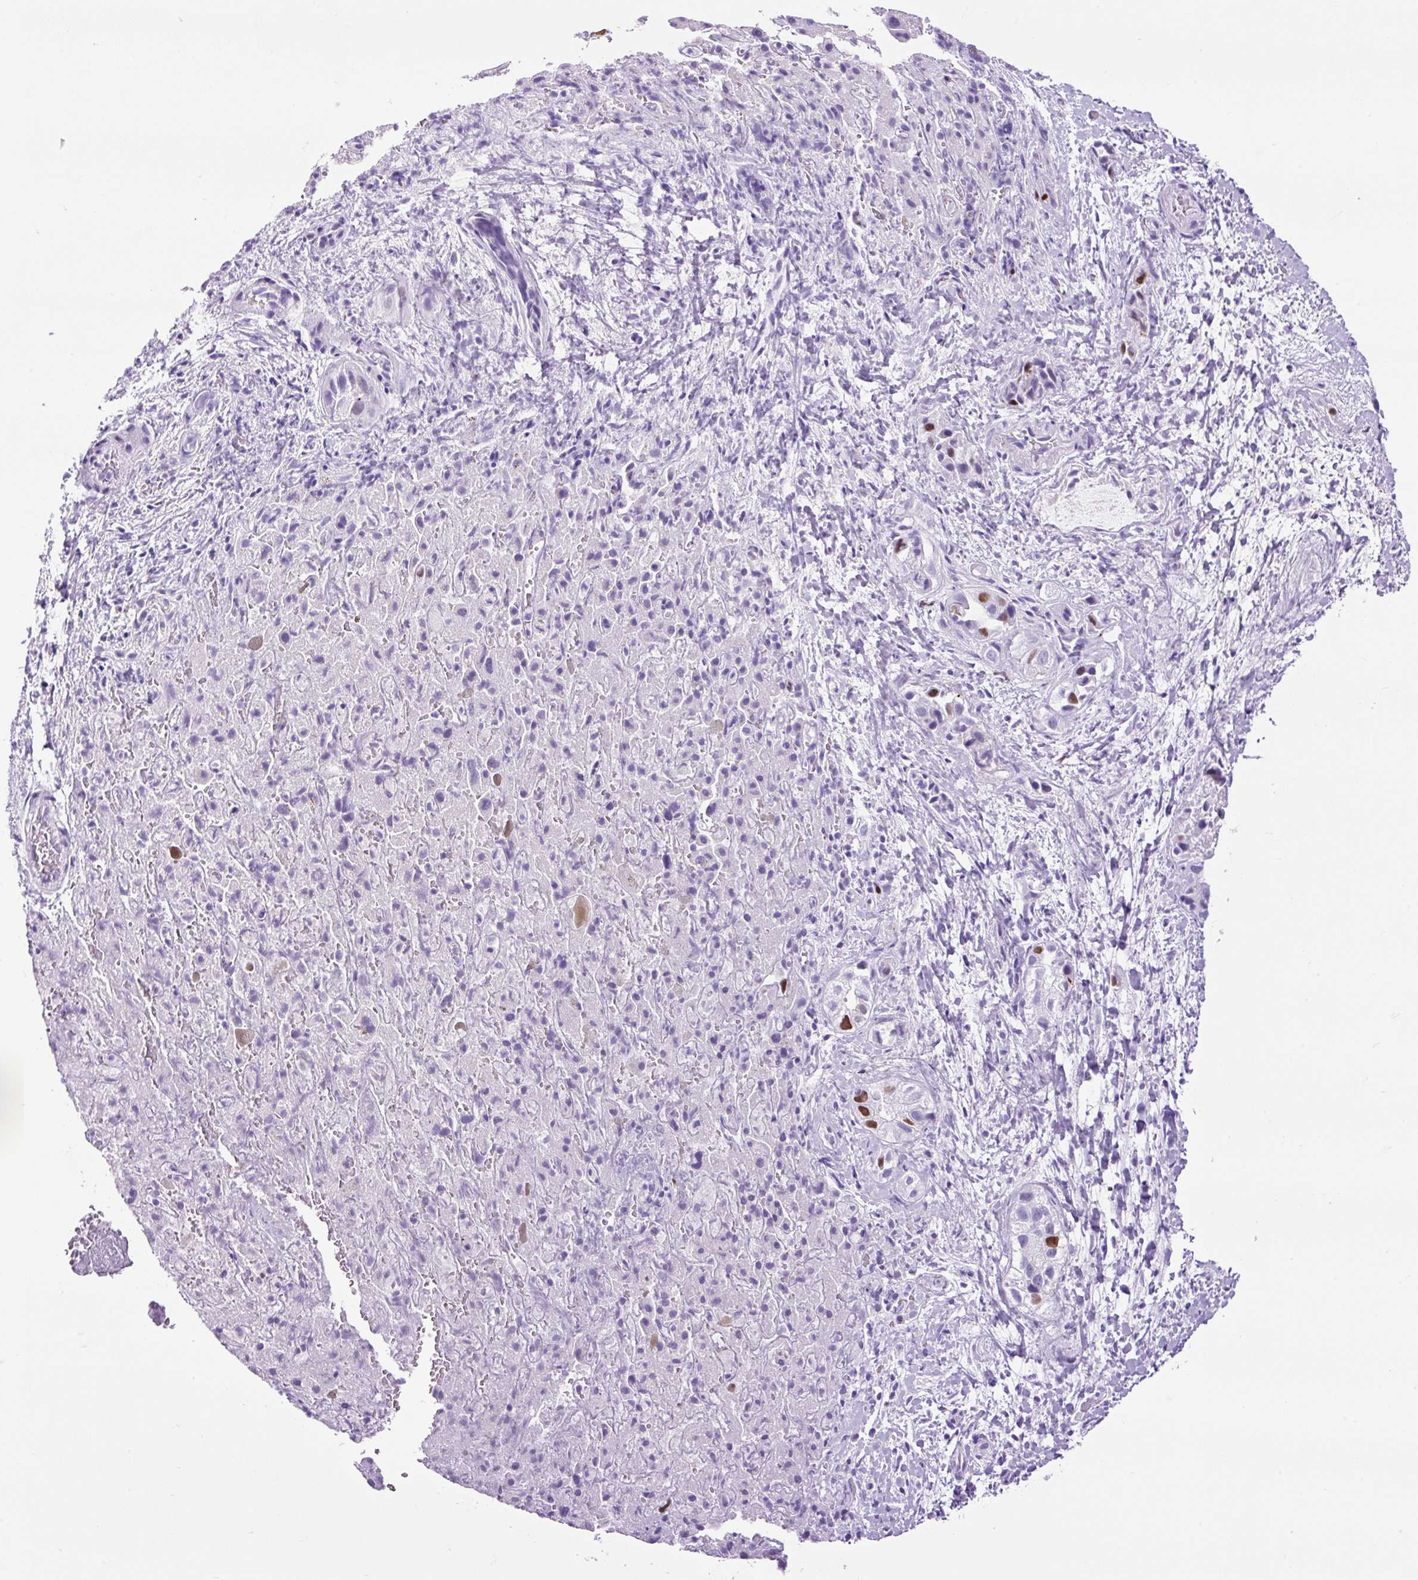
{"staining": {"intensity": "strong", "quantity": "<25%", "location": "nuclear"}, "tissue": "liver cancer", "cell_type": "Tumor cells", "image_type": "cancer", "snomed": [{"axis": "morphology", "description": "Cholangiocarcinoma"}, {"axis": "topography", "description": "Liver"}], "caption": "This micrograph displays IHC staining of human cholangiocarcinoma (liver), with medium strong nuclear staining in about <25% of tumor cells.", "gene": "RACGAP1", "patient": {"sex": "female", "age": 52}}